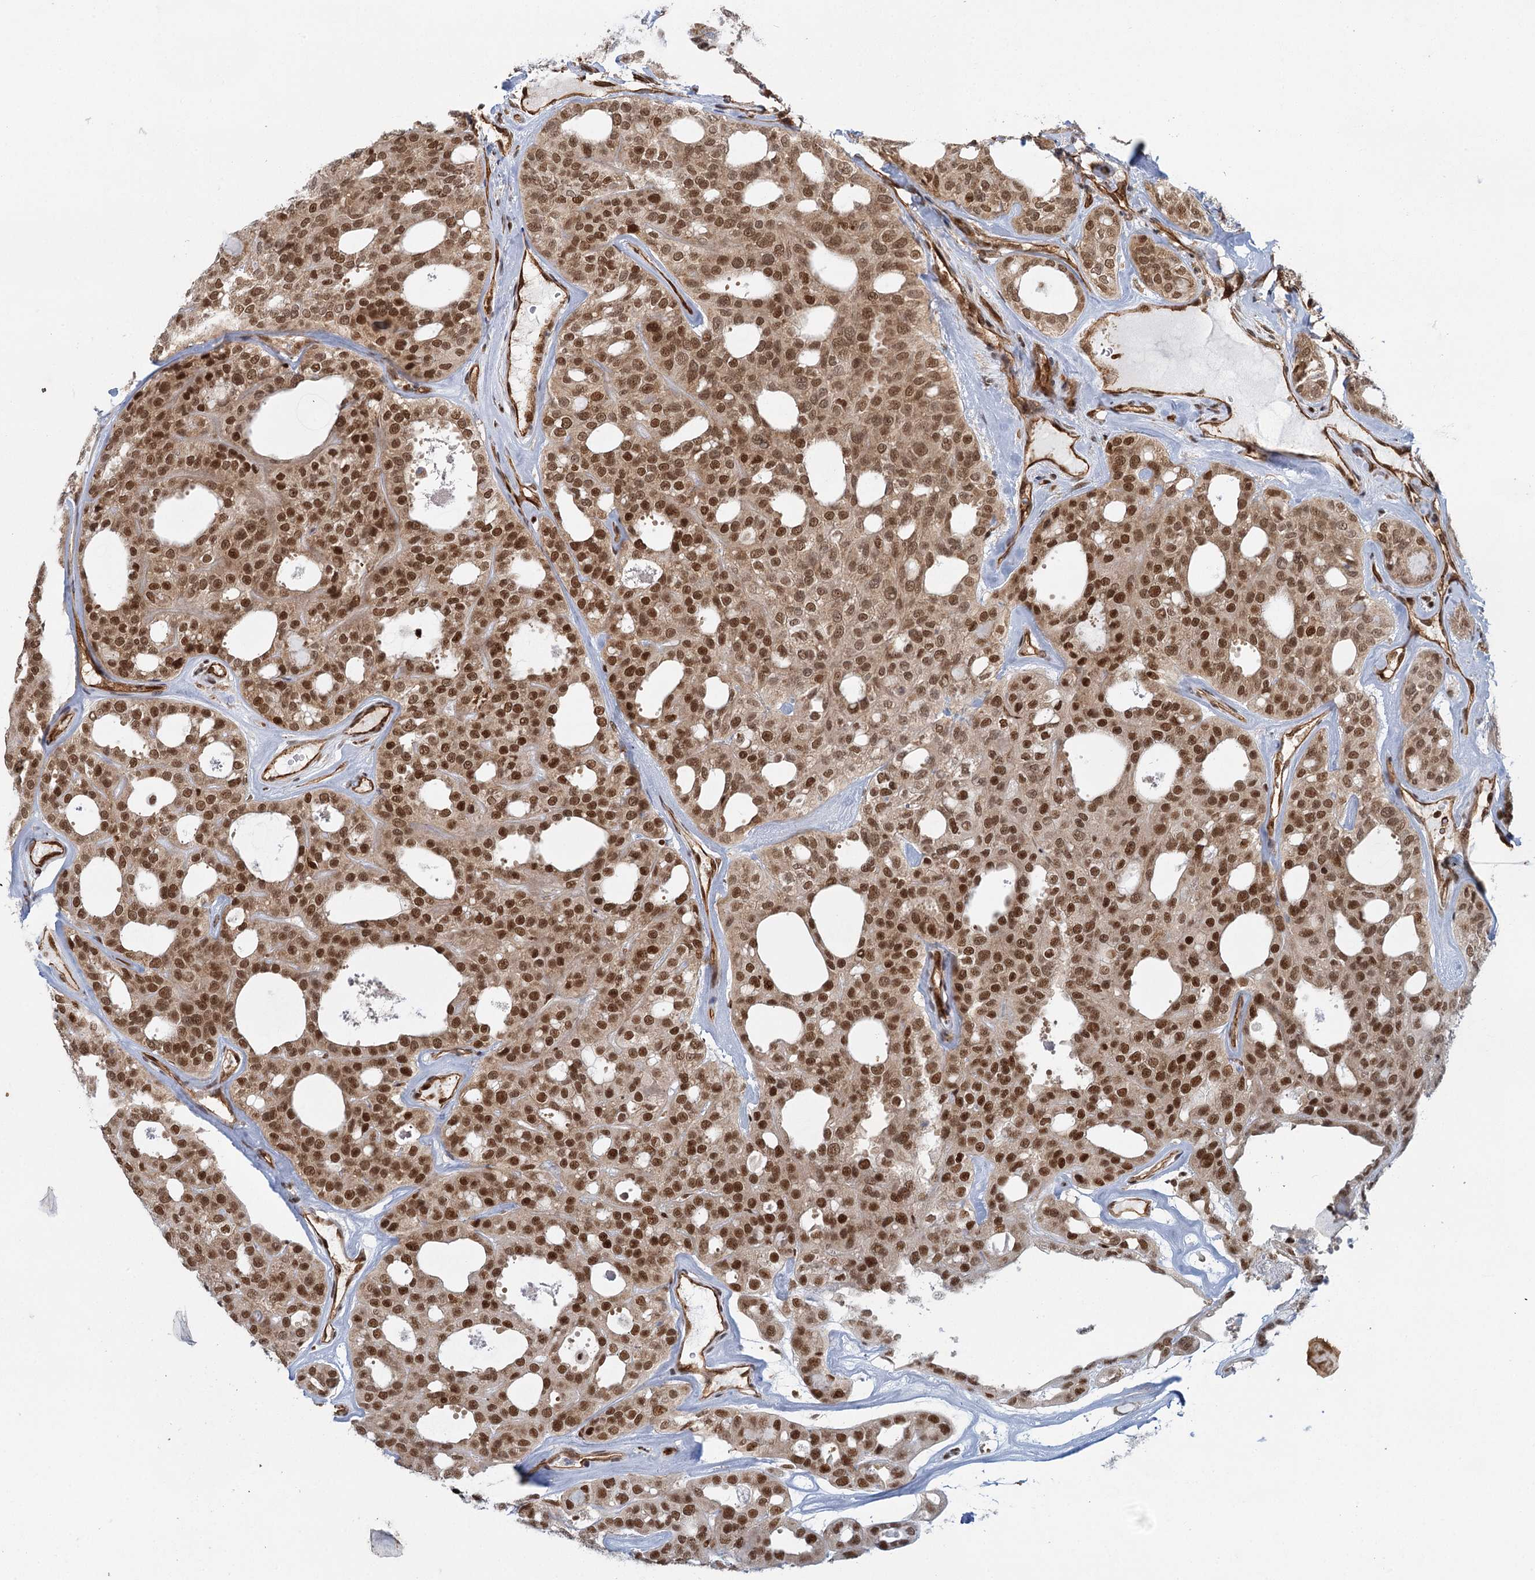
{"staining": {"intensity": "strong", "quantity": ">75%", "location": "nuclear"}, "tissue": "thyroid cancer", "cell_type": "Tumor cells", "image_type": "cancer", "snomed": [{"axis": "morphology", "description": "Follicular adenoma carcinoma, NOS"}, {"axis": "topography", "description": "Thyroid gland"}], "caption": "High-magnification brightfield microscopy of follicular adenoma carcinoma (thyroid) stained with DAB (brown) and counterstained with hematoxylin (blue). tumor cells exhibit strong nuclear staining is identified in about>75% of cells. Using DAB (3,3'-diaminobenzidine) (brown) and hematoxylin (blue) stains, captured at high magnification using brightfield microscopy.", "gene": "GPATCH11", "patient": {"sex": "male", "age": 75}}